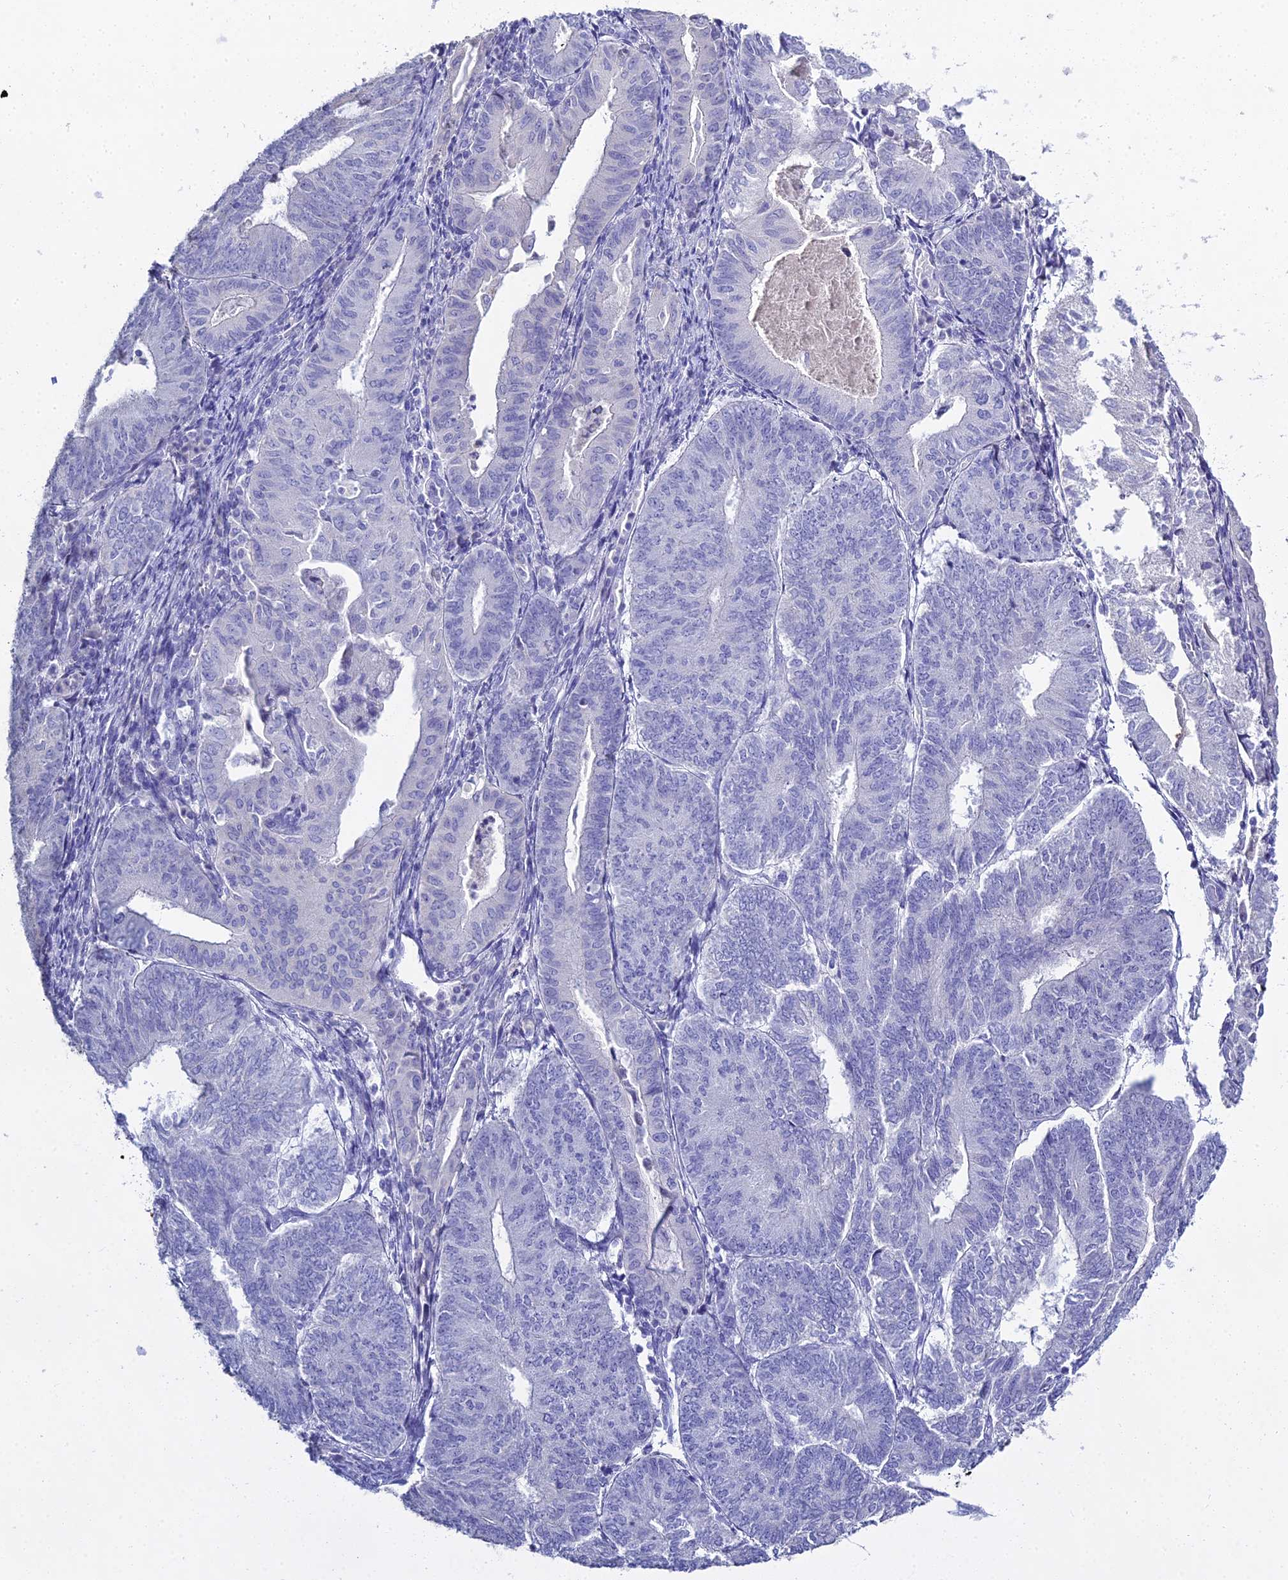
{"staining": {"intensity": "negative", "quantity": "none", "location": "none"}, "tissue": "endometrial cancer", "cell_type": "Tumor cells", "image_type": "cancer", "snomed": [{"axis": "morphology", "description": "Adenocarcinoma, NOS"}, {"axis": "topography", "description": "Endometrium"}], "caption": "Immunohistochemical staining of human endometrial adenocarcinoma displays no significant positivity in tumor cells.", "gene": "S100A7", "patient": {"sex": "female", "age": 81}}